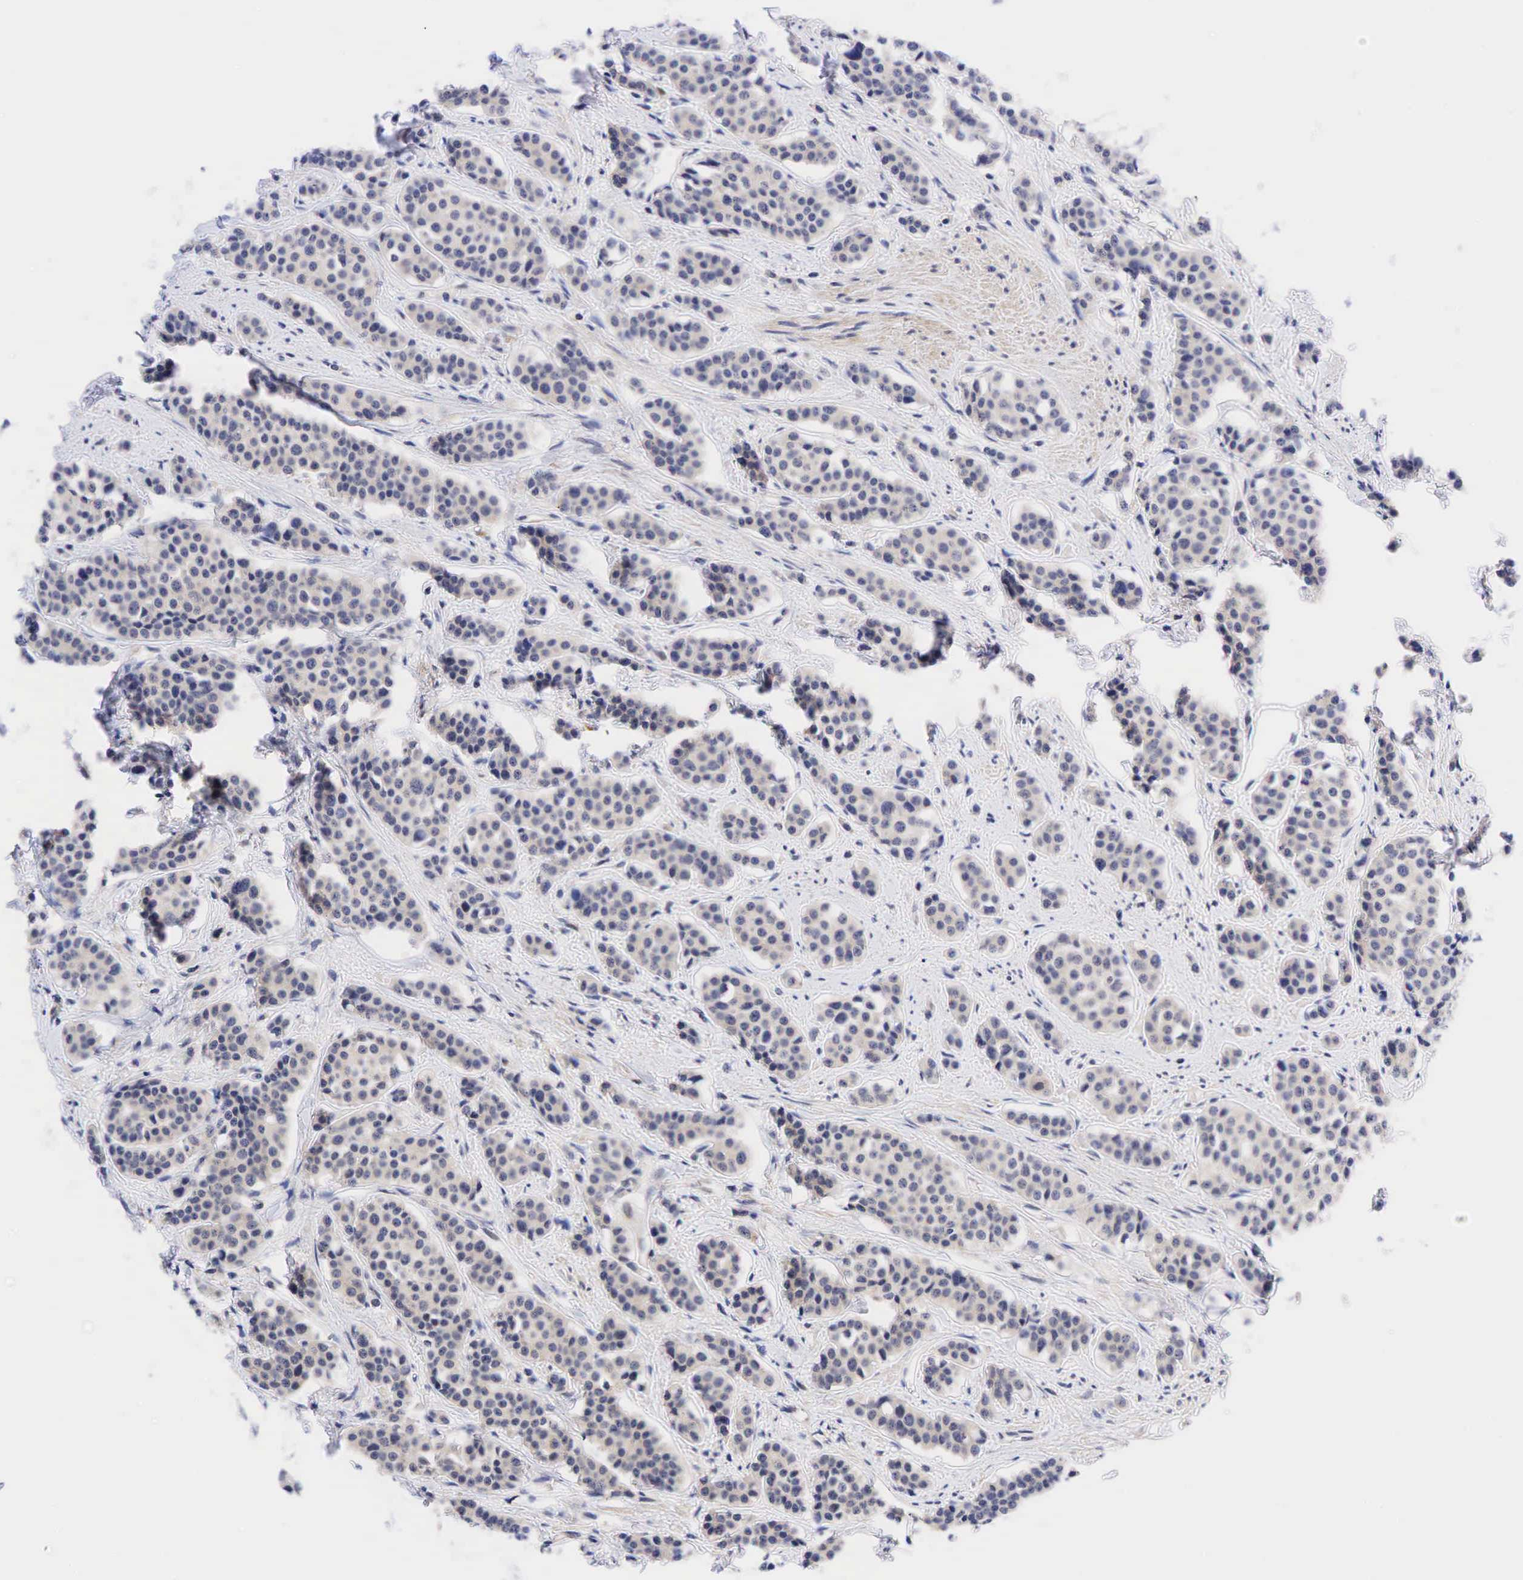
{"staining": {"intensity": "negative", "quantity": "none", "location": "none"}, "tissue": "carcinoid", "cell_type": "Tumor cells", "image_type": "cancer", "snomed": [{"axis": "morphology", "description": "Carcinoid, malignant, NOS"}, {"axis": "topography", "description": "Small intestine"}], "caption": "Human carcinoid stained for a protein using immunohistochemistry (IHC) demonstrates no positivity in tumor cells.", "gene": "CCND1", "patient": {"sex": "male", "age": 60}}